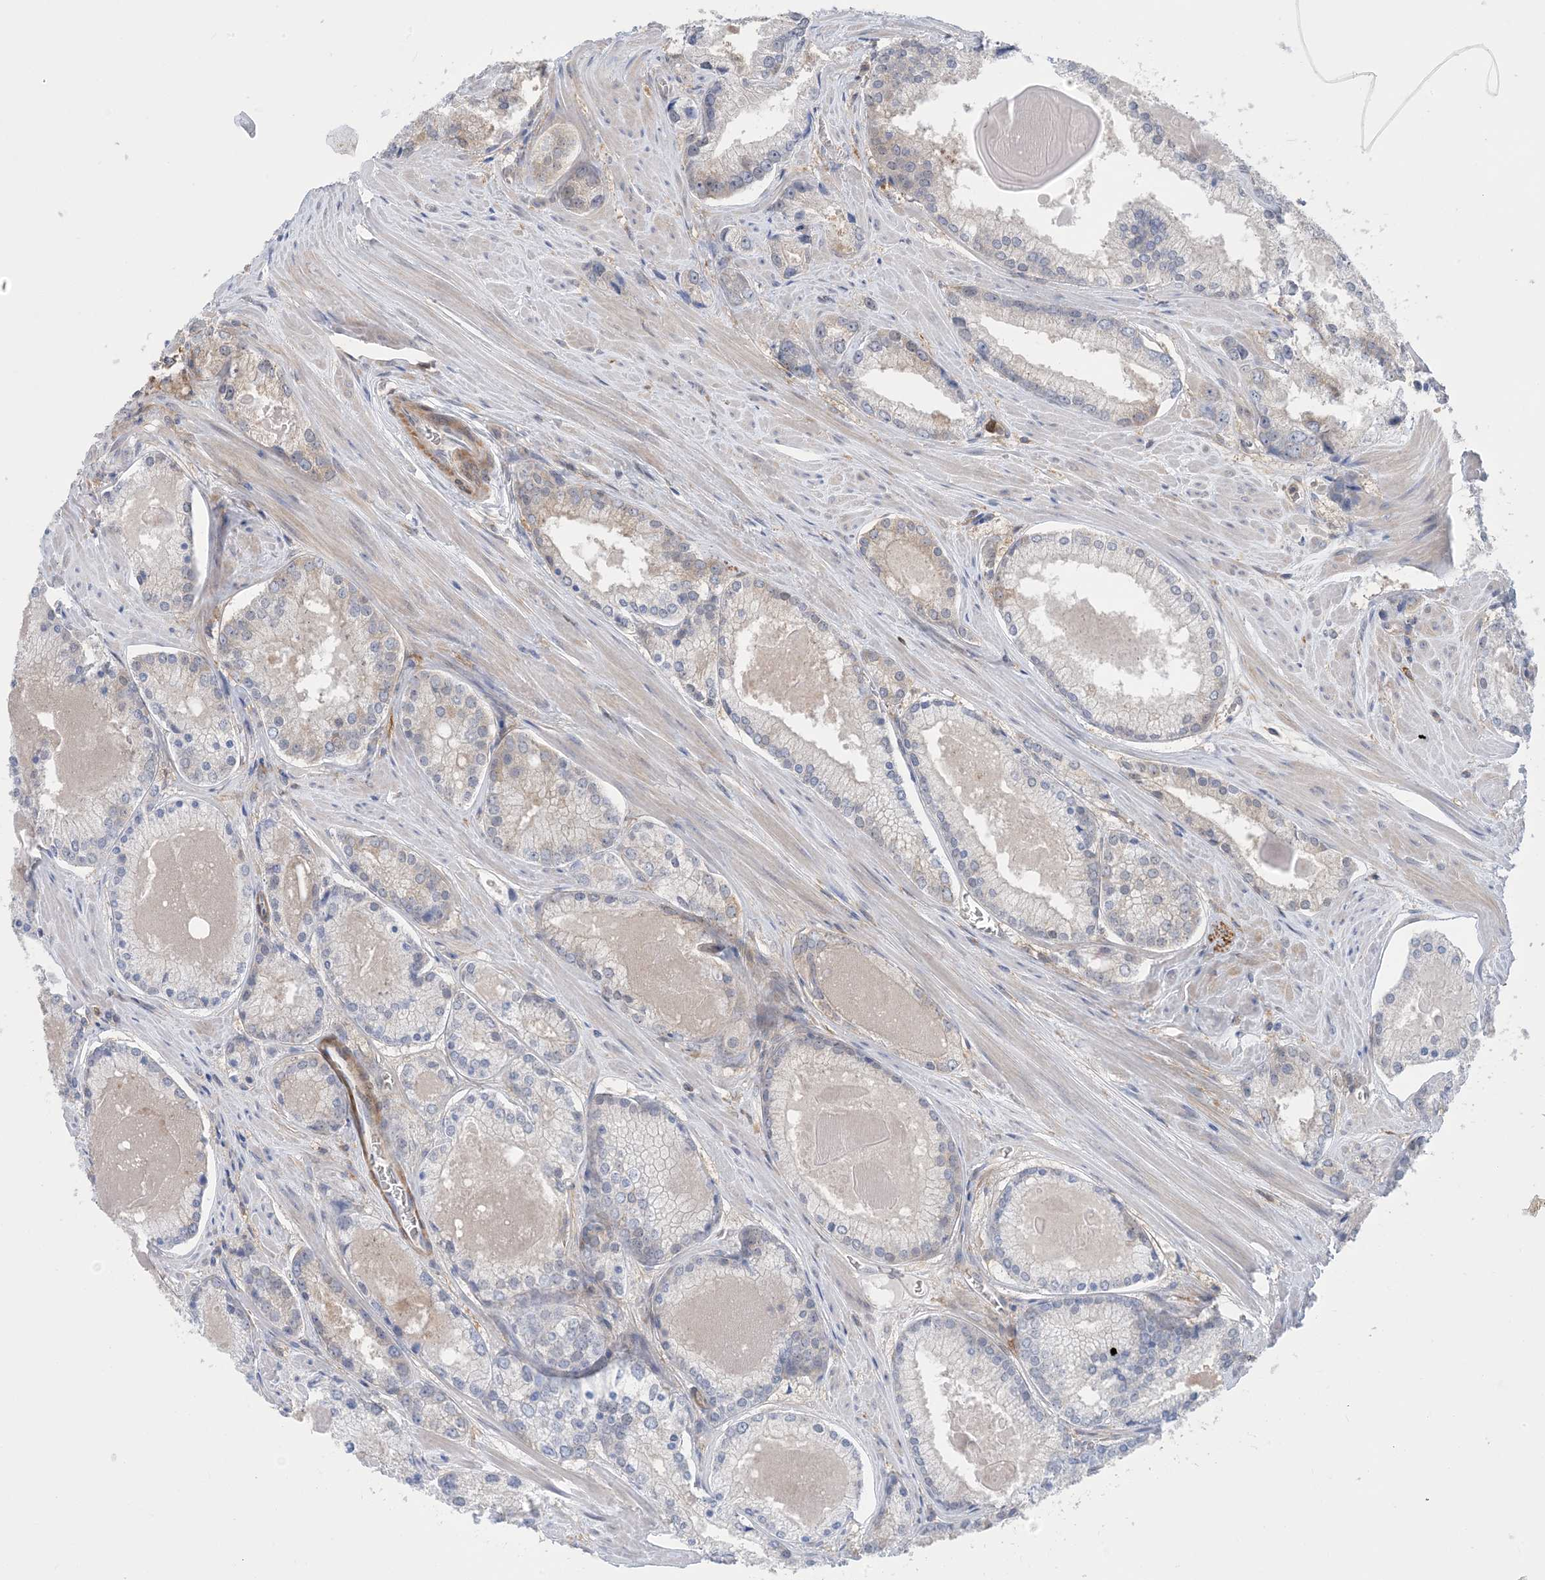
{"staining": {"intensity": "negative", "quantity": "none", "location": "none"}, "tissue": "prostate cancer", "cell_type": "Tumor cells", "image_type": "cancer", "snomed": [{"axis": "morphology", "description": "Adenocarcinoma, Low grade"}, {"axis": "topography", "description": "Prostate"}], "caption": "Immunohistochemistry image of neoplastic tissue: prostate adenocarcinoma (low-grade) stained with DAB (3,3'-diaminobenzidine) demonstrates no significant protein expression in tumor cells. Brightfield microscopy of IHC stained with DAB (3,3'-diaminobenzidine) (brown) and hematoxylin (blue), captured at high magnification.", "gene": "HS1BP3", "patient": {"sex": "male", "age": 54}}